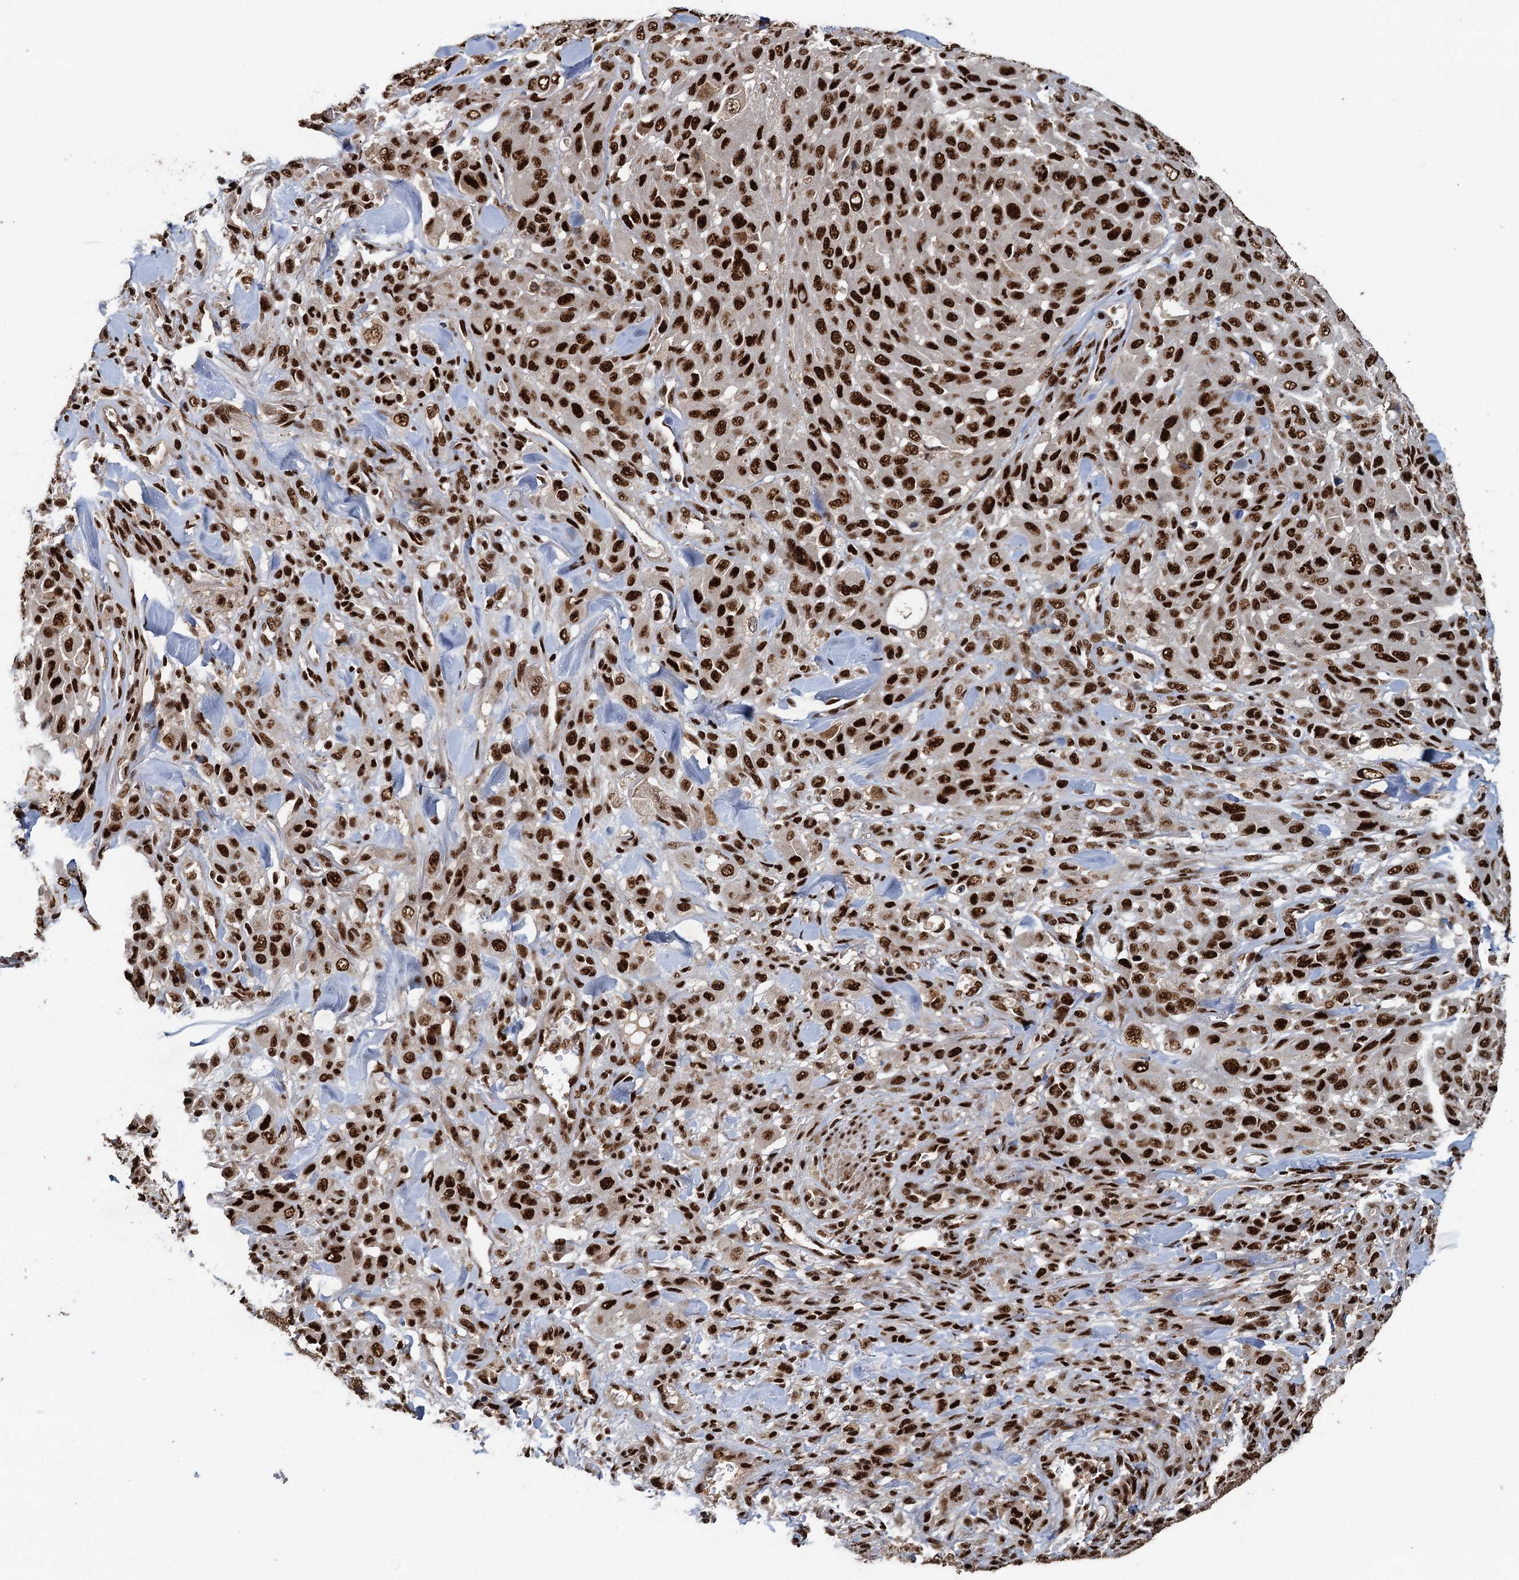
{"staining": {"intensity": "strong", "quantity": ">75%", "location": "nuclear"}, "tissue": "melanoma", "cell_type": "Tumor cells", "image_type": "cancer", "snomed": [{"axis": "morphology", "description": "Malignant melanoma, Metastatic site"}, {"axis": "topography", "description": "Skin"}], "caption": "Human melanoma stained for a protein (brown) displays strong nuclear positive positivity in approximately >75% of tumor cells.", "gene": "ZC3H18", "patient": {"sex": "female", "age": 81}}